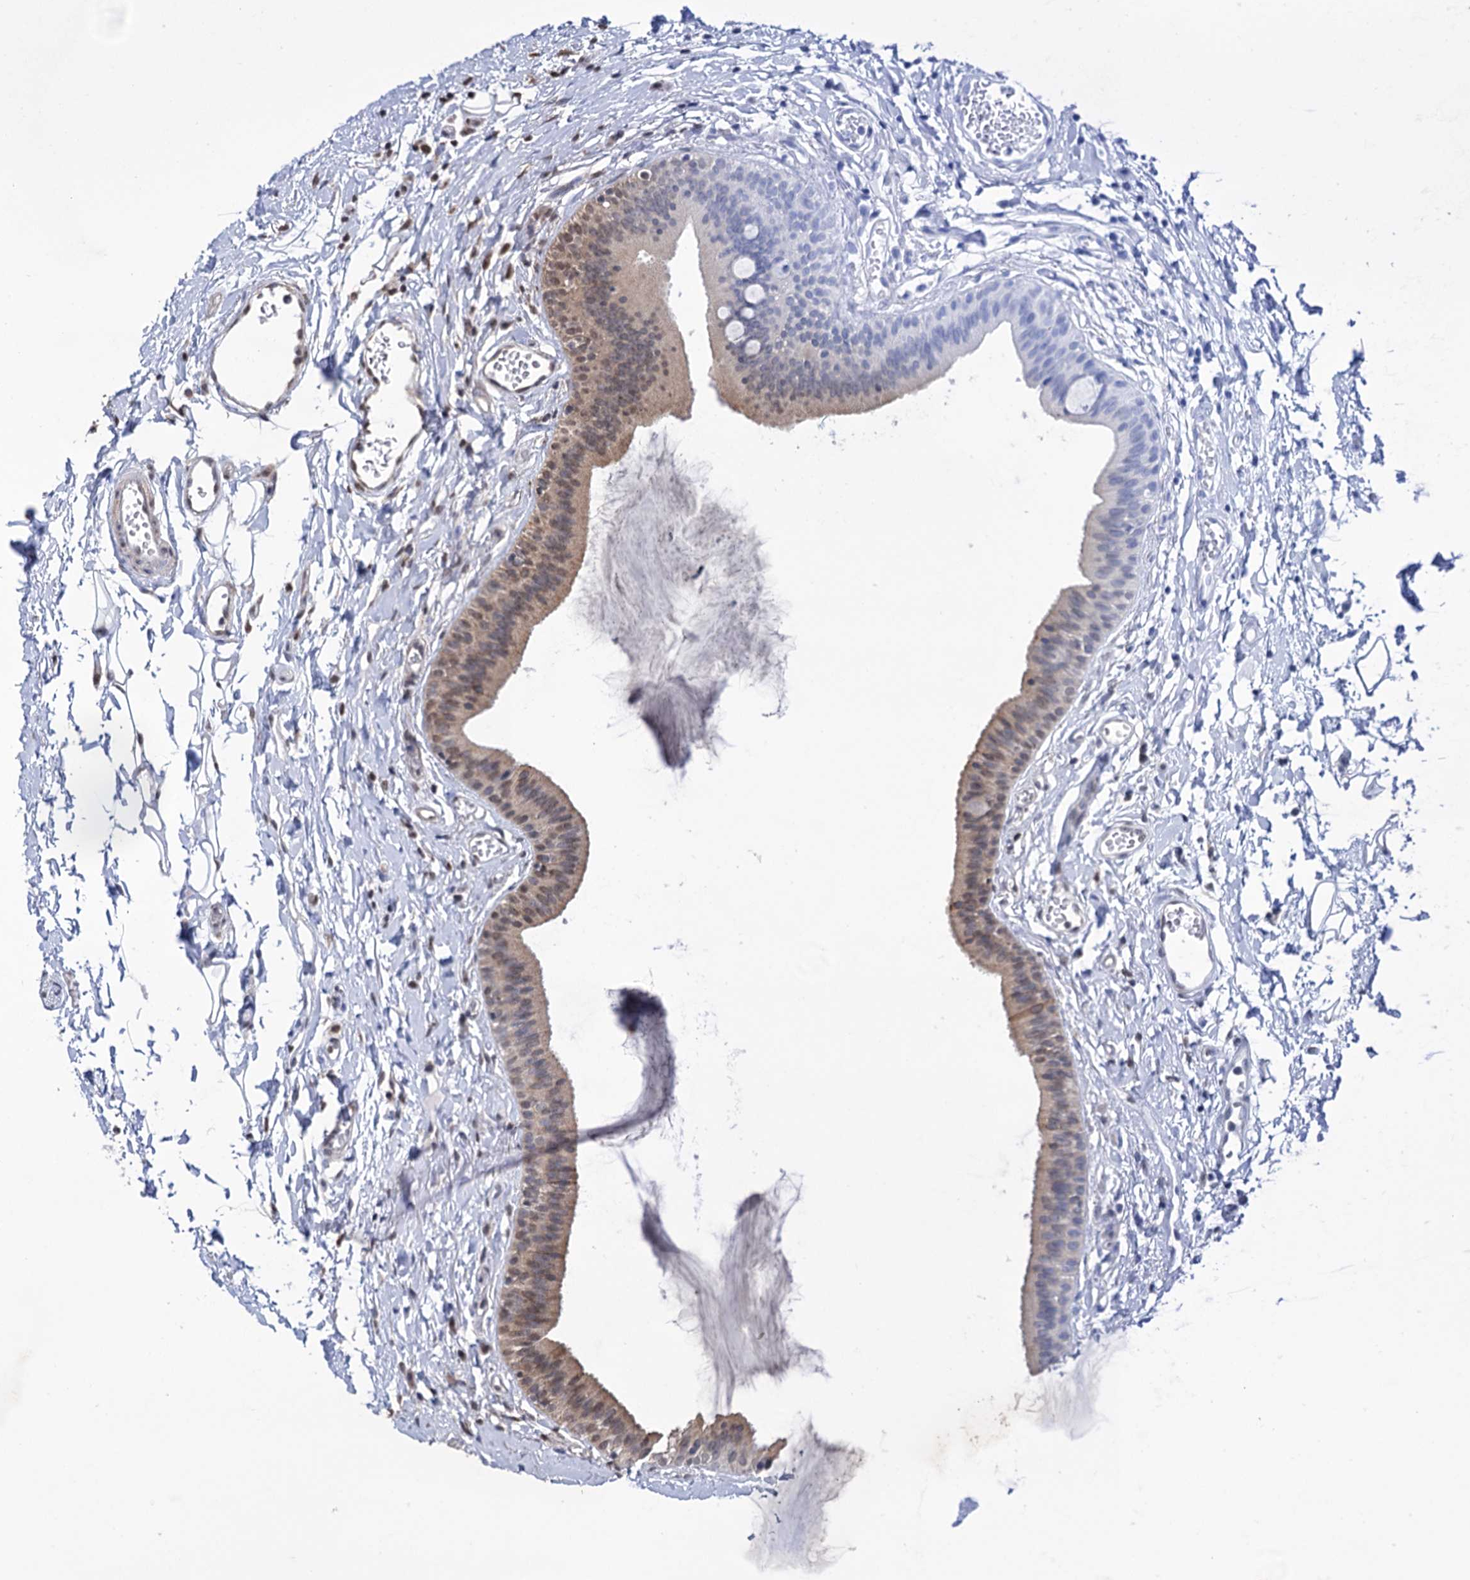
{"staining": {"intensity": "weak", "quantity": "25%-75%", "location": "nuclear"}, "tissue": "oral mucosa", "cell_type": "Squamous epithelial cells", "image_type": "normal", "snomed": [{"axis": "morphology", "description": "Normal tissue, NOS"}, {"axis": "topography", "description": "Skeletal muscle"}, {"axis": "topography", "description": "Oral tissue"}, {"axis": "topography", "description": "Salivary gland"}, {"axis": "topography", "description": "Peripheral nerve tissue"}], "caption": "This photomicrograph reveals unremarkable oral mucosa stained with IHC to label a protein in brown. The nuclear of squamous epithelial cells show weak positivity for the protein. Nuclei are counter-stained blue.", "gene": "ABHD10", "patient": {"sex": "male", "age": 54}}